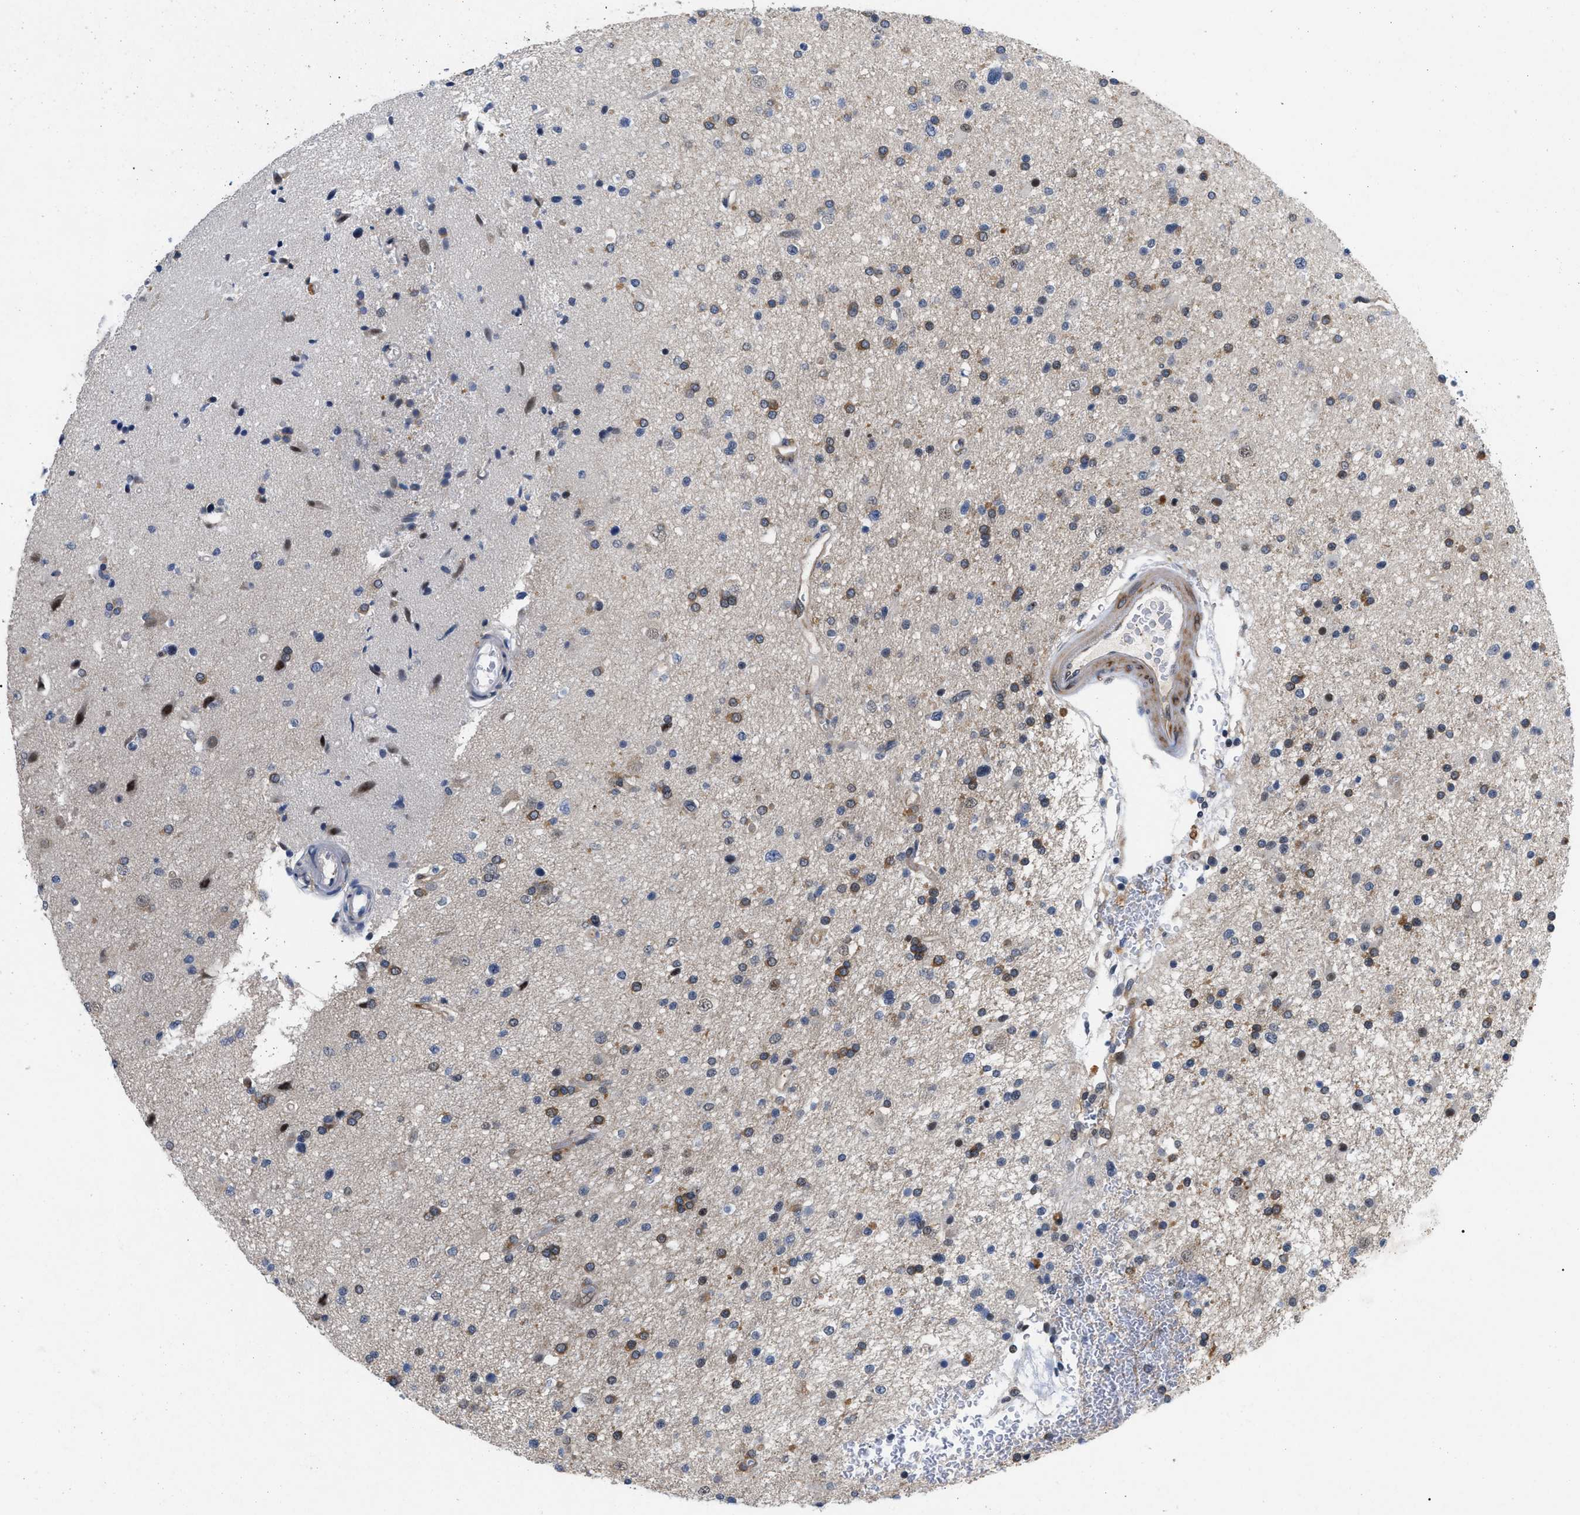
{"staining": {"intensity": "moderate", "quantity": "25%-75%", "location": "cytoplasmic/membranous"}, "tissue": "glioma", "cell_type": "Tumor cells", "image_type": "cancer", "snomed": [{"axis": "morphology", "description": "Glioma, malignant, High grade"}, {"axis": "topography", "description": "Brain"}], "caption": "Malignant glioma (high-grade) was stained to show a protein in brown. There is medium levels of moderate cytoplasmic/membranous expression in about 25%-75% of tumor cells.", "gene": "GARRE1", "patient": {"sex": "male", "age": 33}}